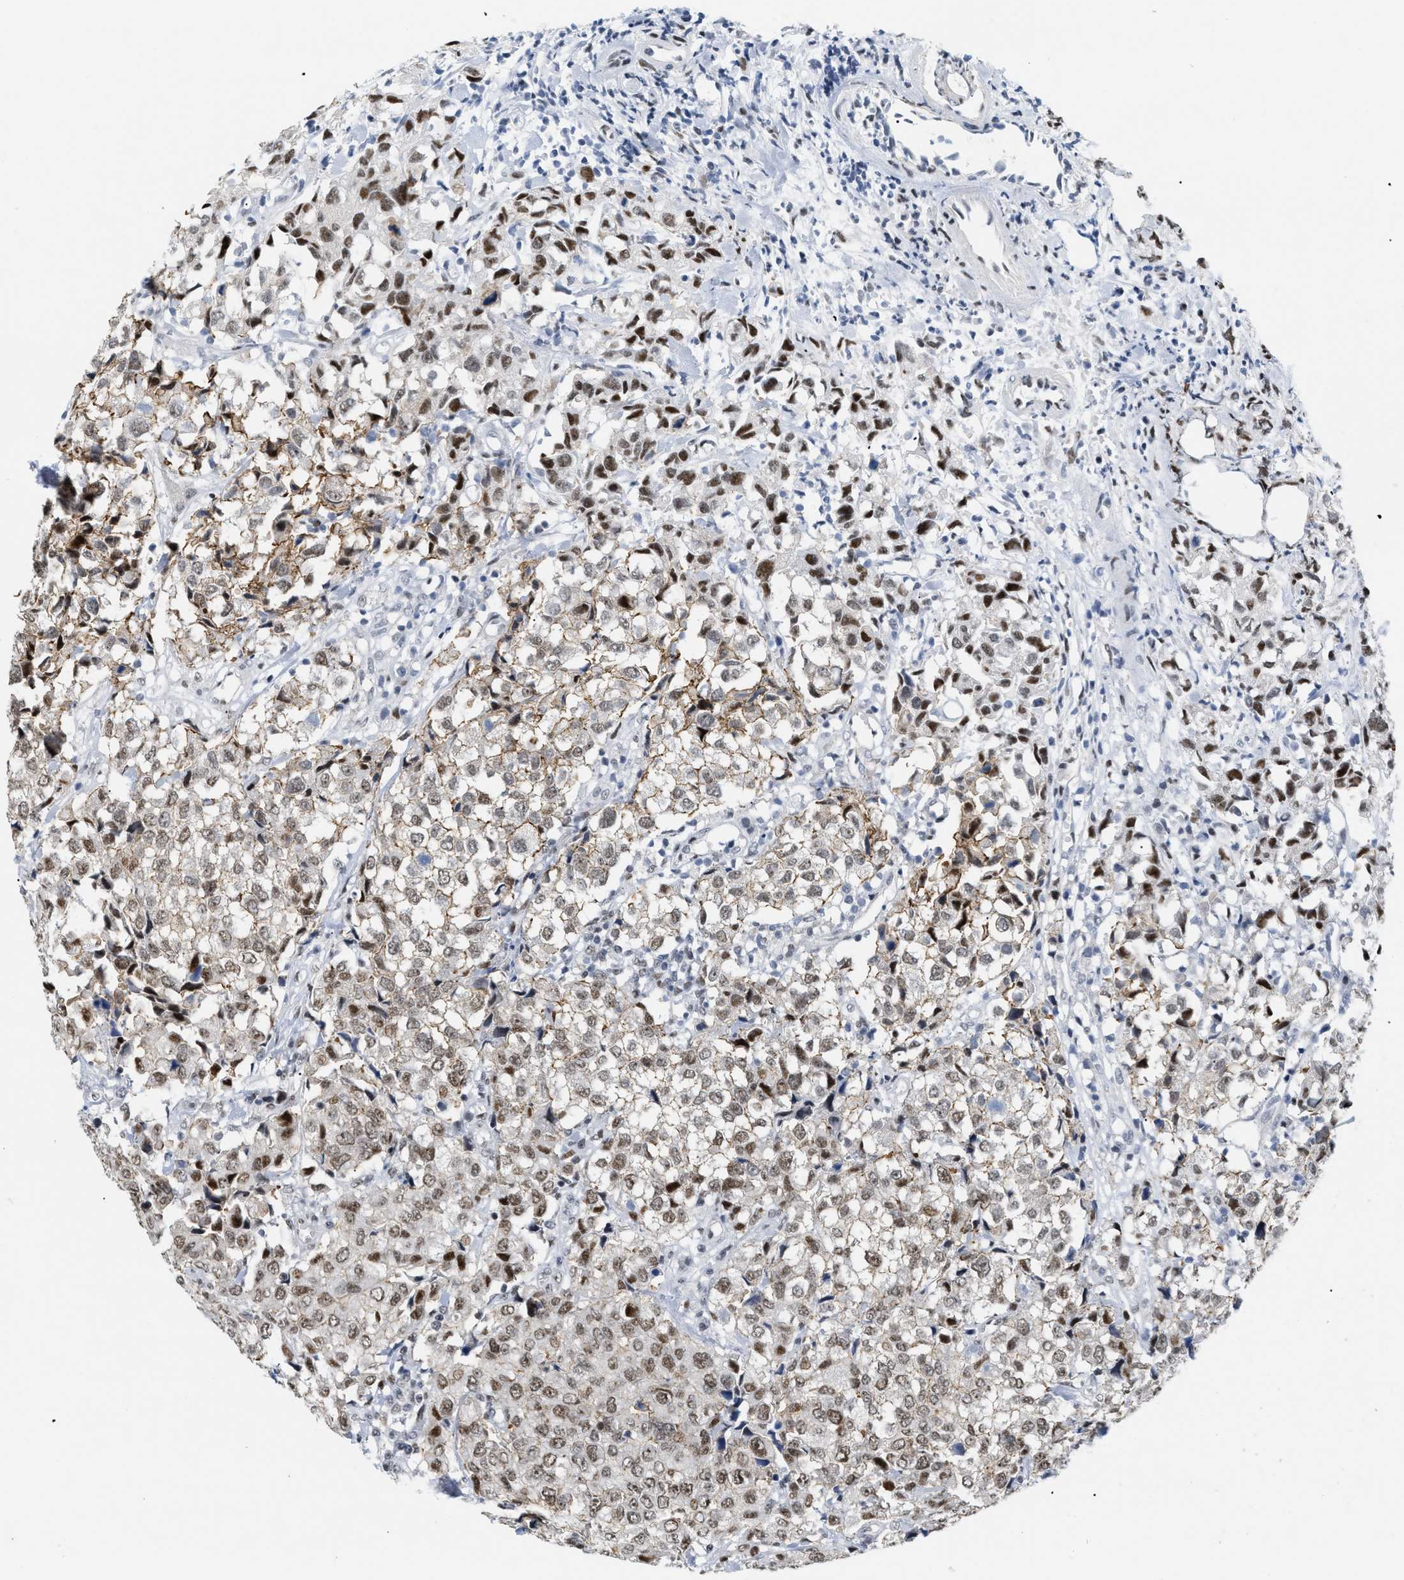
{"staining": {"intensity": "moderate", "quantity": ">75%", "location": "nuclear"}, "tissue": "urothelial cancer", "cell_type": "Tumor cells", "image_type": "cancer", "snomed": [{"axis": "morphology", "description": "Urothelial carcinoma, High grade"}, {"axis": "topography", "description": "Urinary bladder"}], "caption": "A histopathology image showing moderate nuclear positivity in about >75% of tumor cells in urothelial carcinoma (high-grade), as visualized by brown immunohistochemical staining.", "gene": "MED1", "patient": {"sex": "female", "age": 75}}